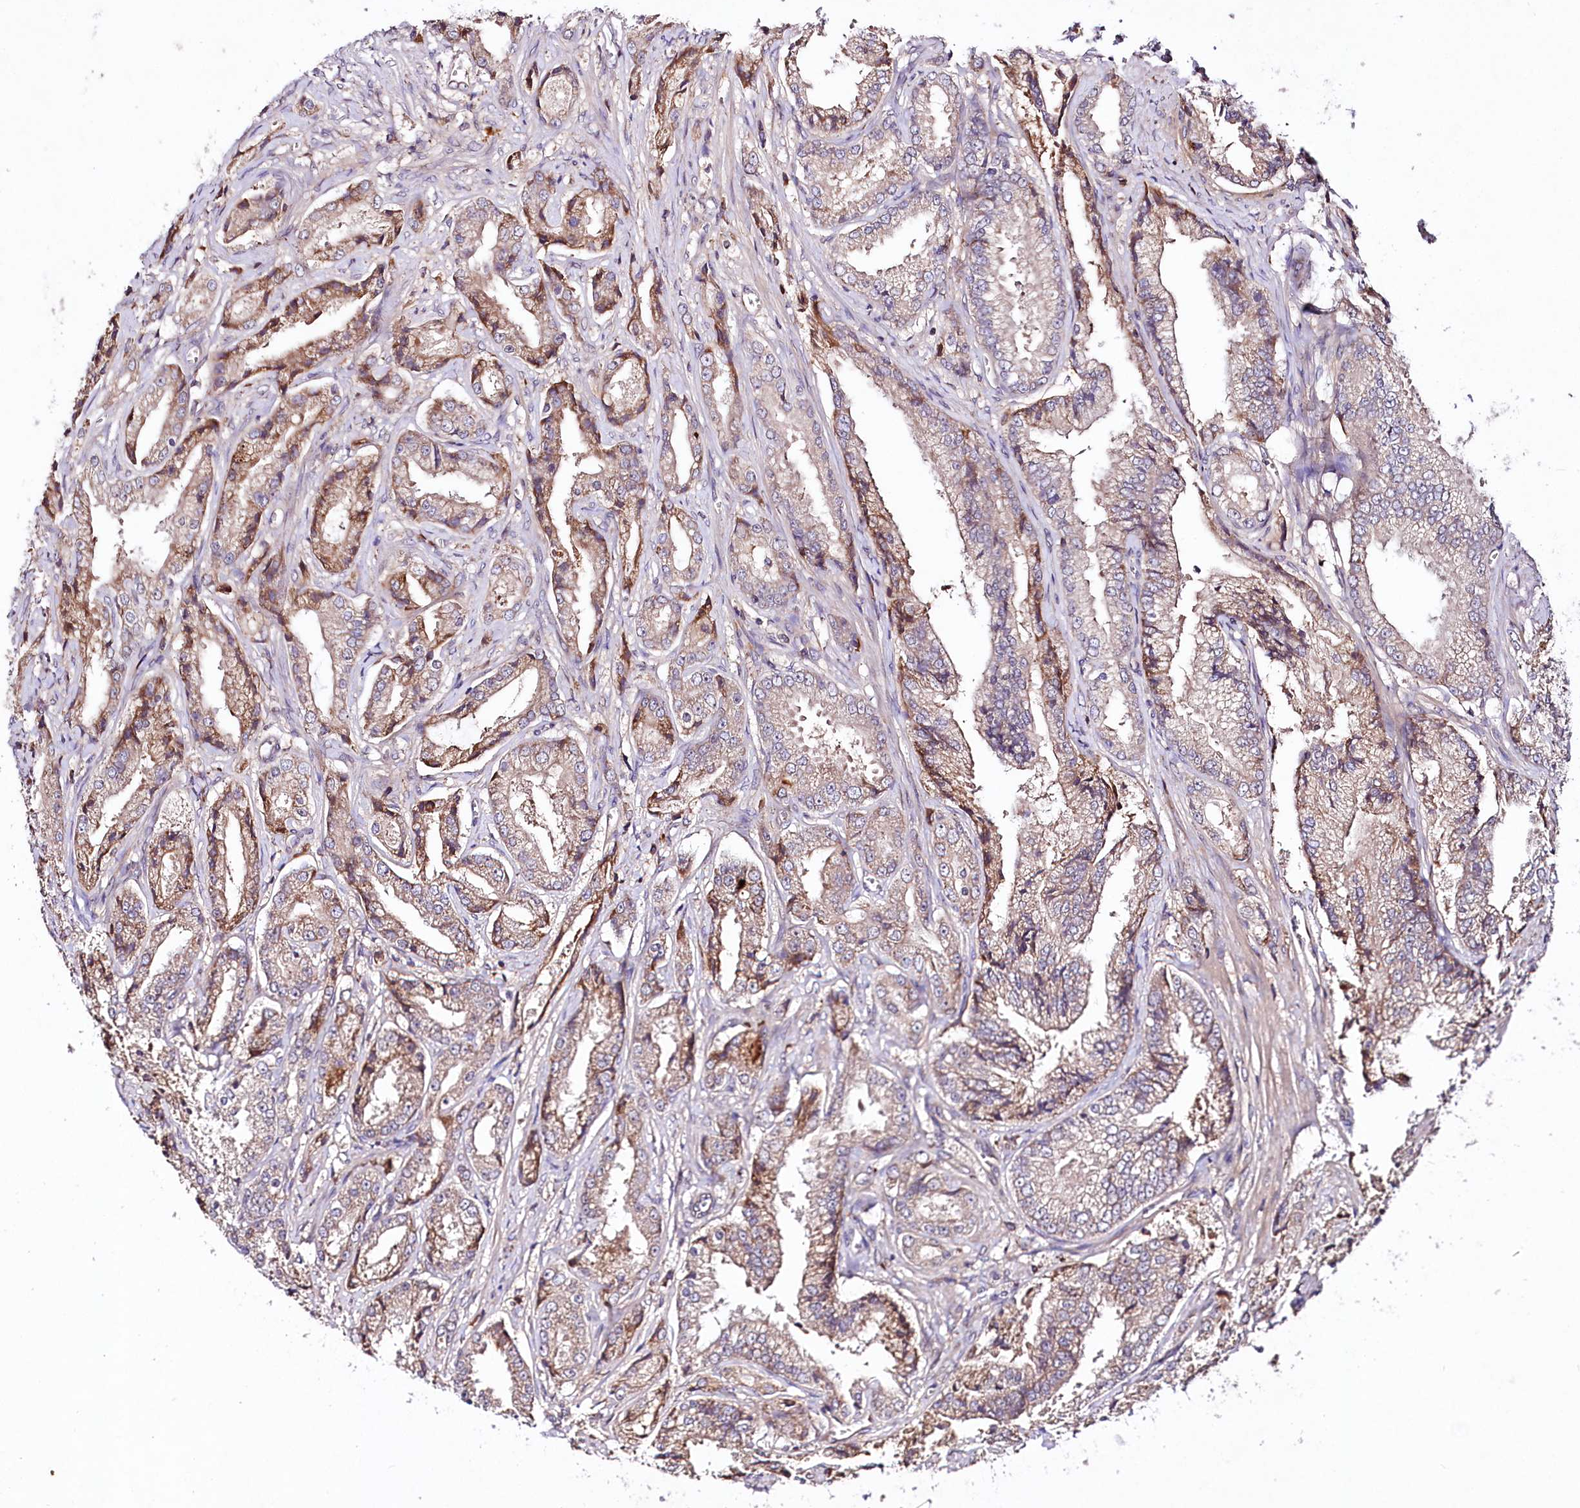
{"staining": {"intensity": "moderate", "quantity": "25%-75%", "location": "cytoplasmic/membranous"}, "tissue": "prostate cancer", "cell_type": "Tumor cells", "image_type": "cancer", "snomed": [{"axis": "morphology", "description": "Adenocarcinoma, High grade"}, {"axis": "topography", "description": "Prostate"}], "caption": "Immunohistochemical staining of human prostate adenocarcinoma (high-grade) shows medium levels of moderate cytoplasmic/membranous protein staining in approximately 25%-75% of tumor cells.", "gene": "TNPO3", "patient": {"sex": "male", "age": 72}}